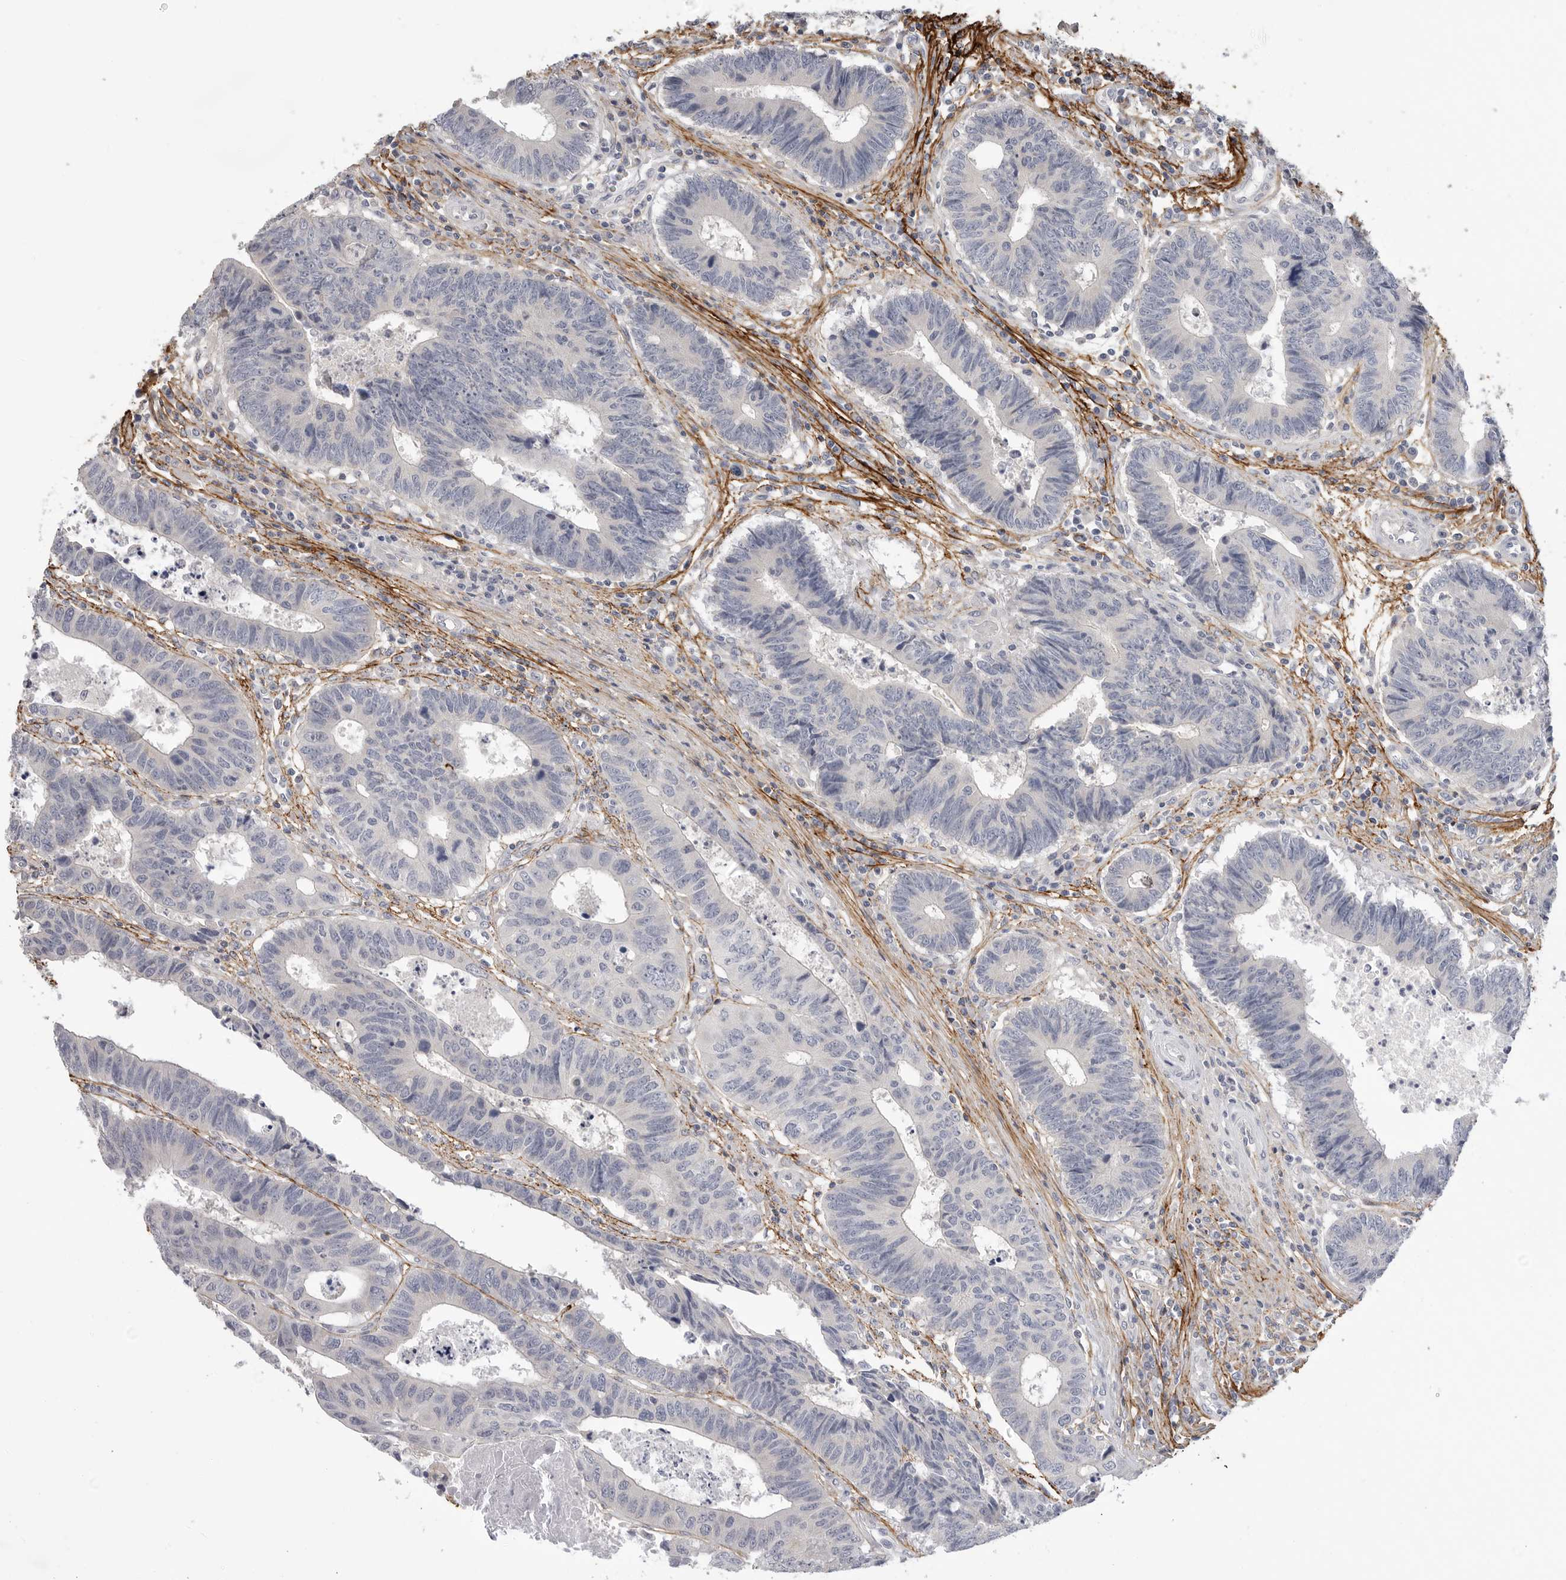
{"staining": {"intensity": "negative", "quantity": "none", "location": "none"}, "tissue": "colorectal cancer", "cell_type": "Tumor cells", "image_type": "cancer", "snomed": [{"axis": "morphology", "description": "Adenocarcinoma, NOS"}, {"axis": "topography", "description": "Rectum"}], "caption": "Immunohistochemical staining of colorectal cancer shows no significant staining in tumor cells.", "gene": "FBN2", "patient": {"sex": "male", "age": 84}}